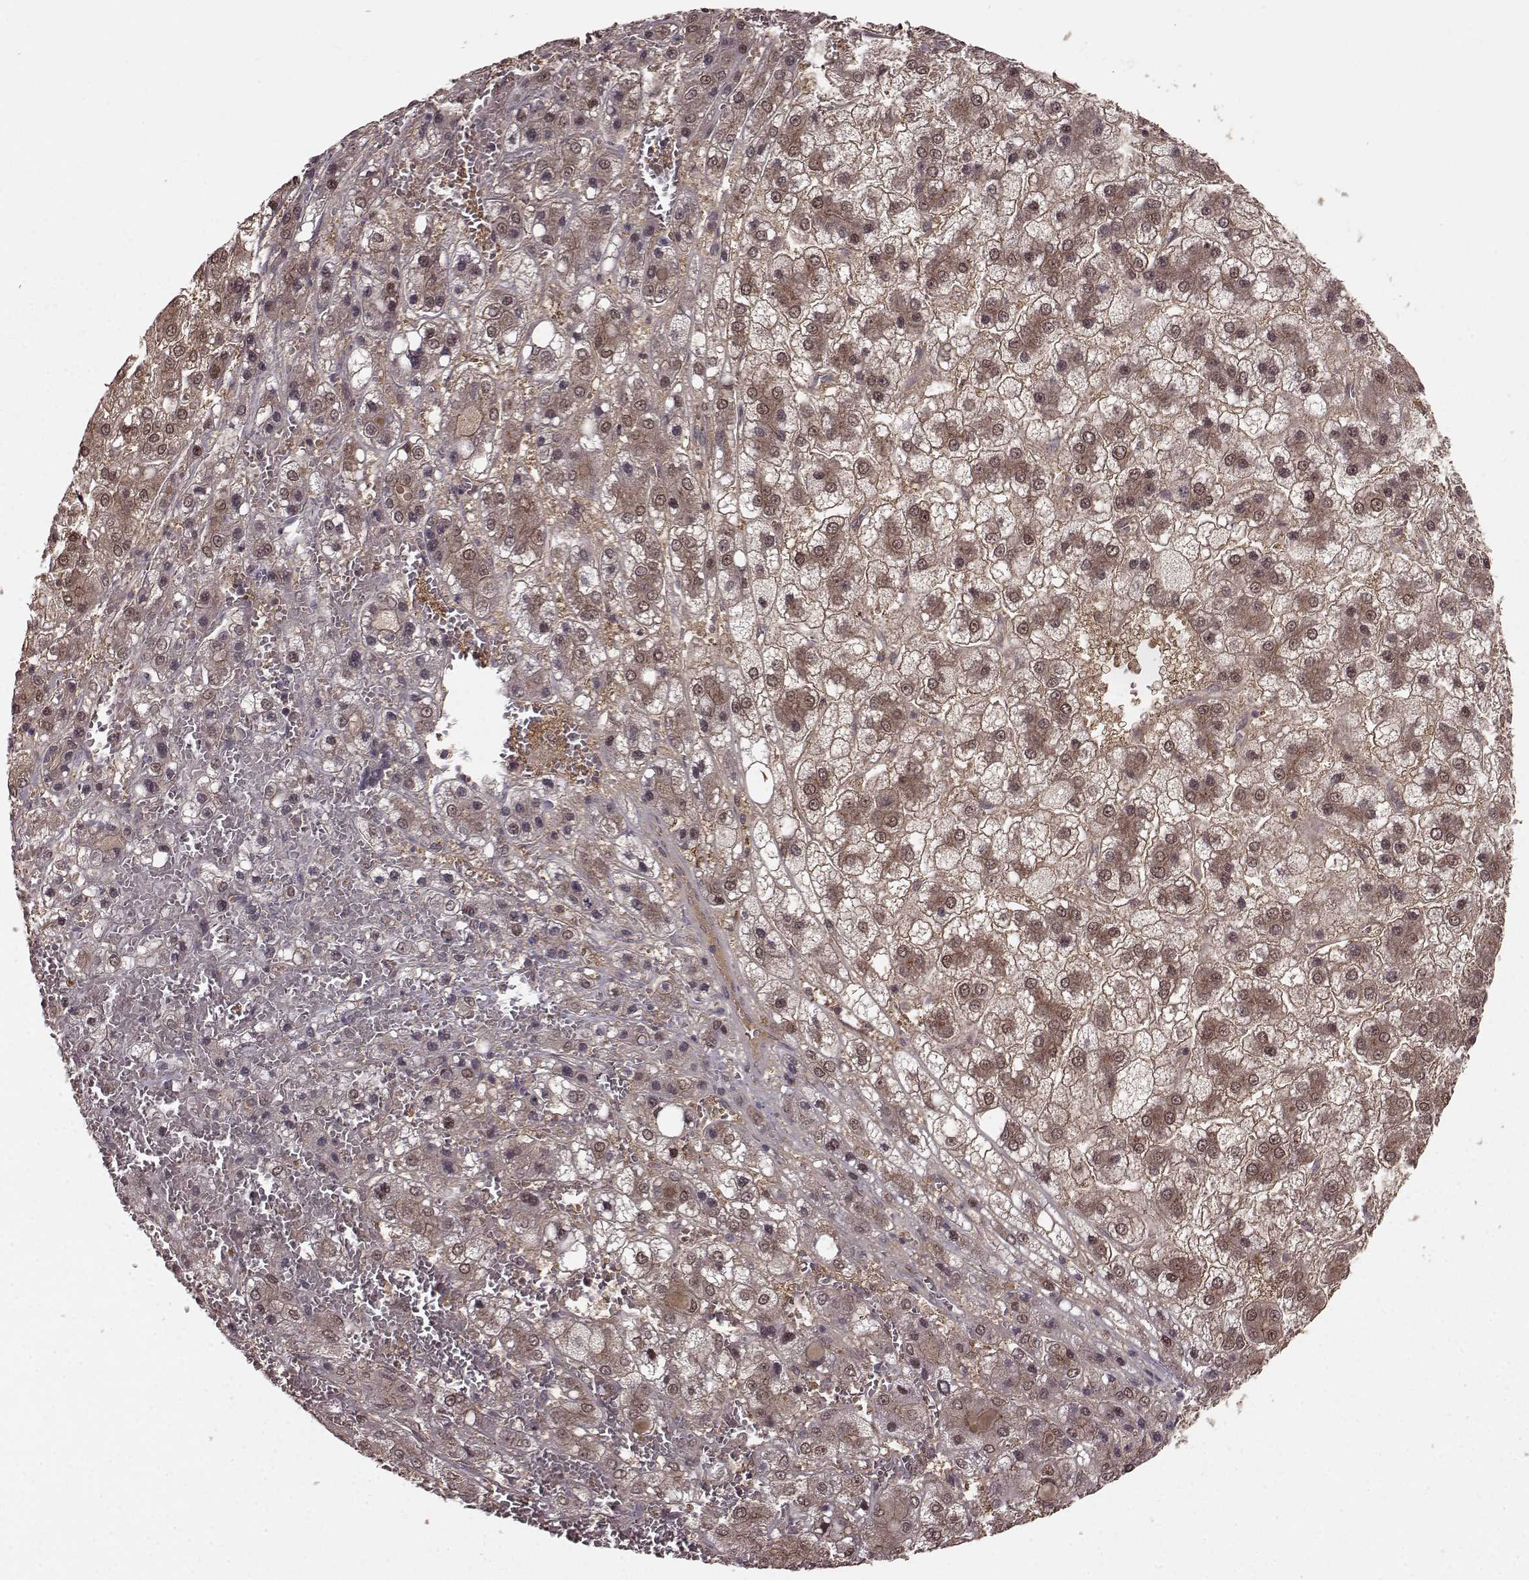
{"staining": {"intensity": "weak", "quantity": ">75%", "location": "cytoplasmic/membranous,nuclear"}, "tissue": "liver cancer", "cell_type": "Tumor cells", "image_type": "cancer", "snomed": [{"axis": "morphology", "description": "Carcinoma, Hepatocellular, NOS"}, {"axis": "topography", "description": "Liver"}], "caption": "A brown stain highlights weak cytoplasmic/membranous and nuclear expression of a protein in human hepatocellular carcinoma (liver) tumor cells.", "gene": "GSS", "patient": {"sex": "male", "age": 73}}